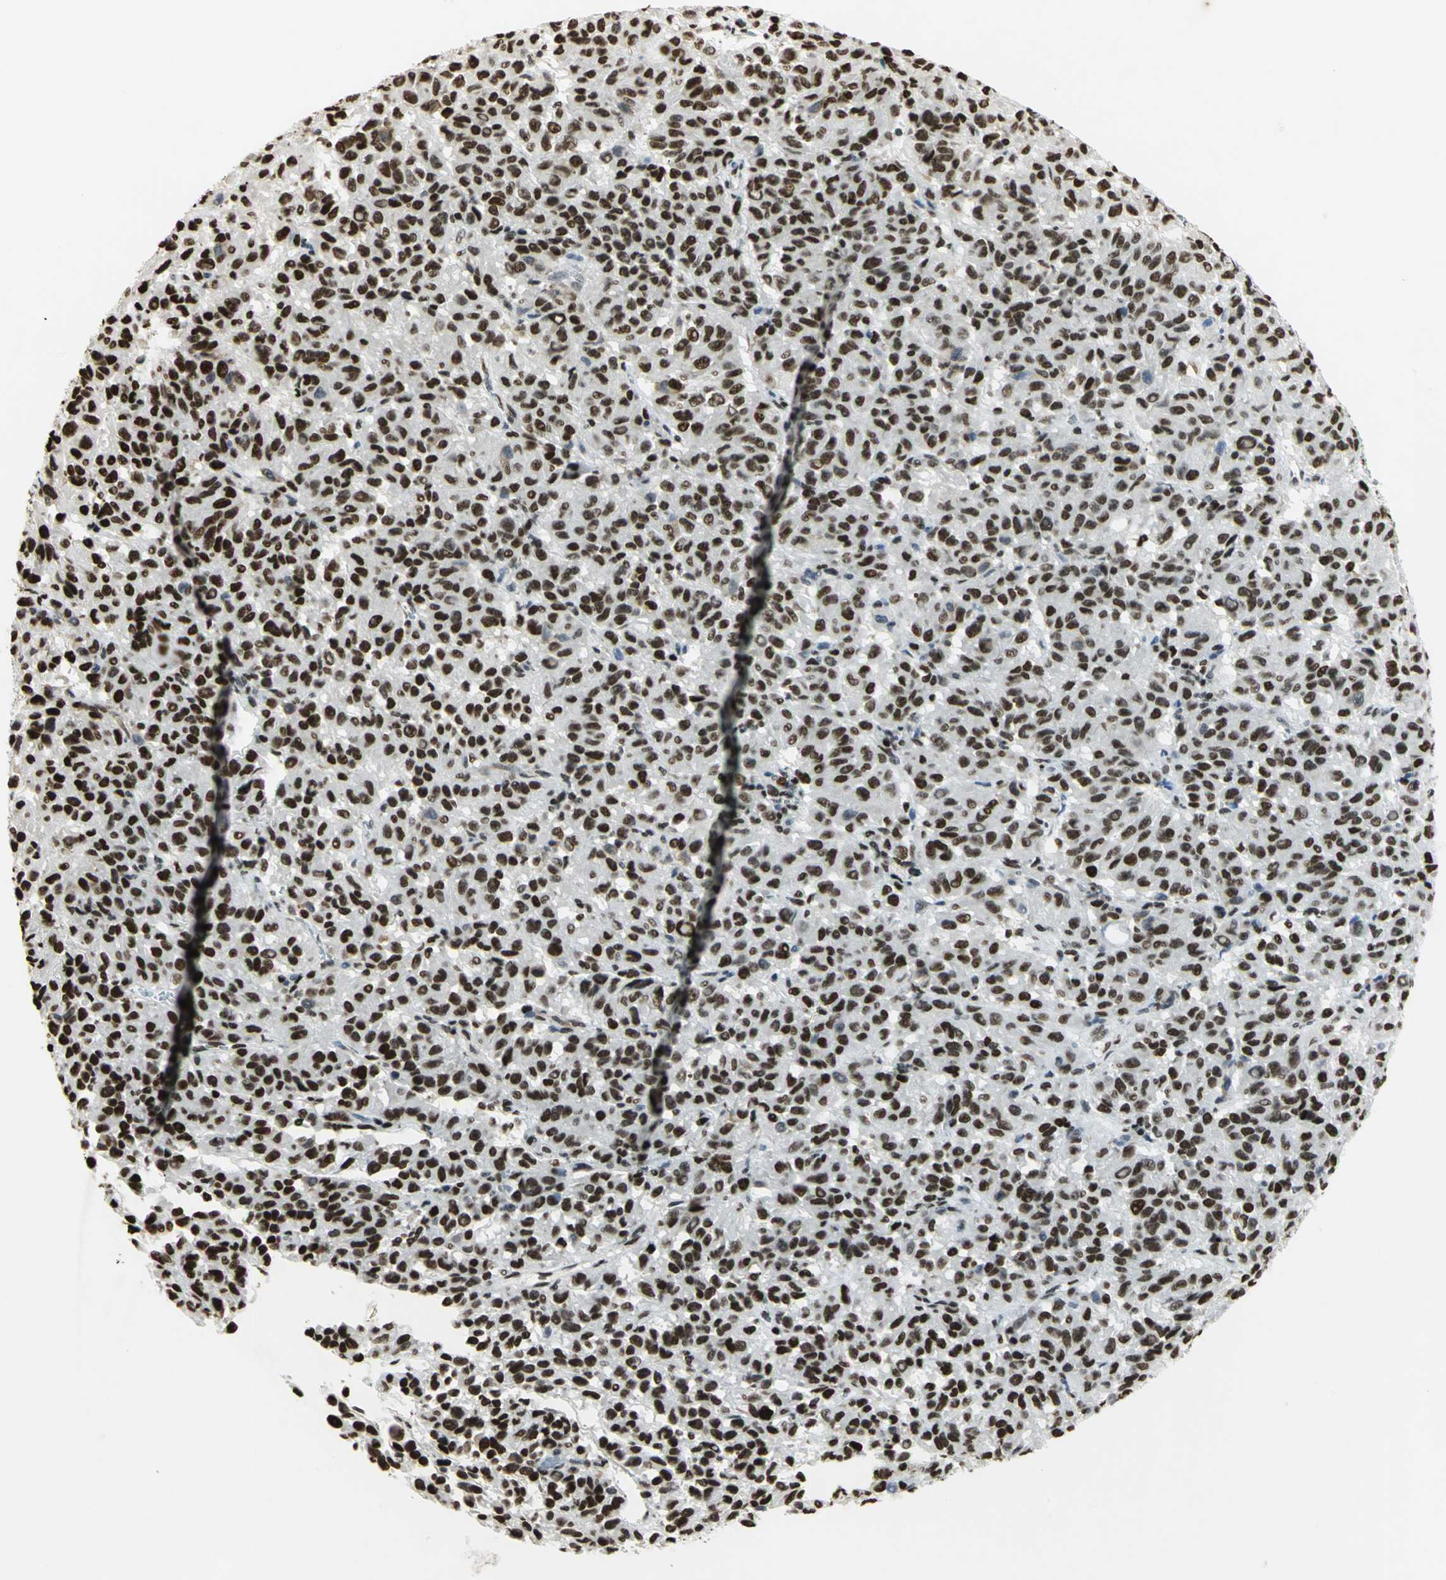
{"staining": {"intensity": "strong", "quantity": ">75%", "location": "nuclear"}, "tissue": "melanoma", "cell_type": "Tumor cells", "image_type": "cancer", "snomed": [{"axis": "morphology", "description": "Malignant melanoma, Metastatic site"}, {"axis": "topography", "description": "Lung"}], "caption": "Malignant melanoma (metastatic site) was stained to show a protein in brown. There is high levels of strong nuclear positivity in about >75% of tumor cells.", "gene": "HMGB1", "patient": {"sex": "male", "age": 64}}